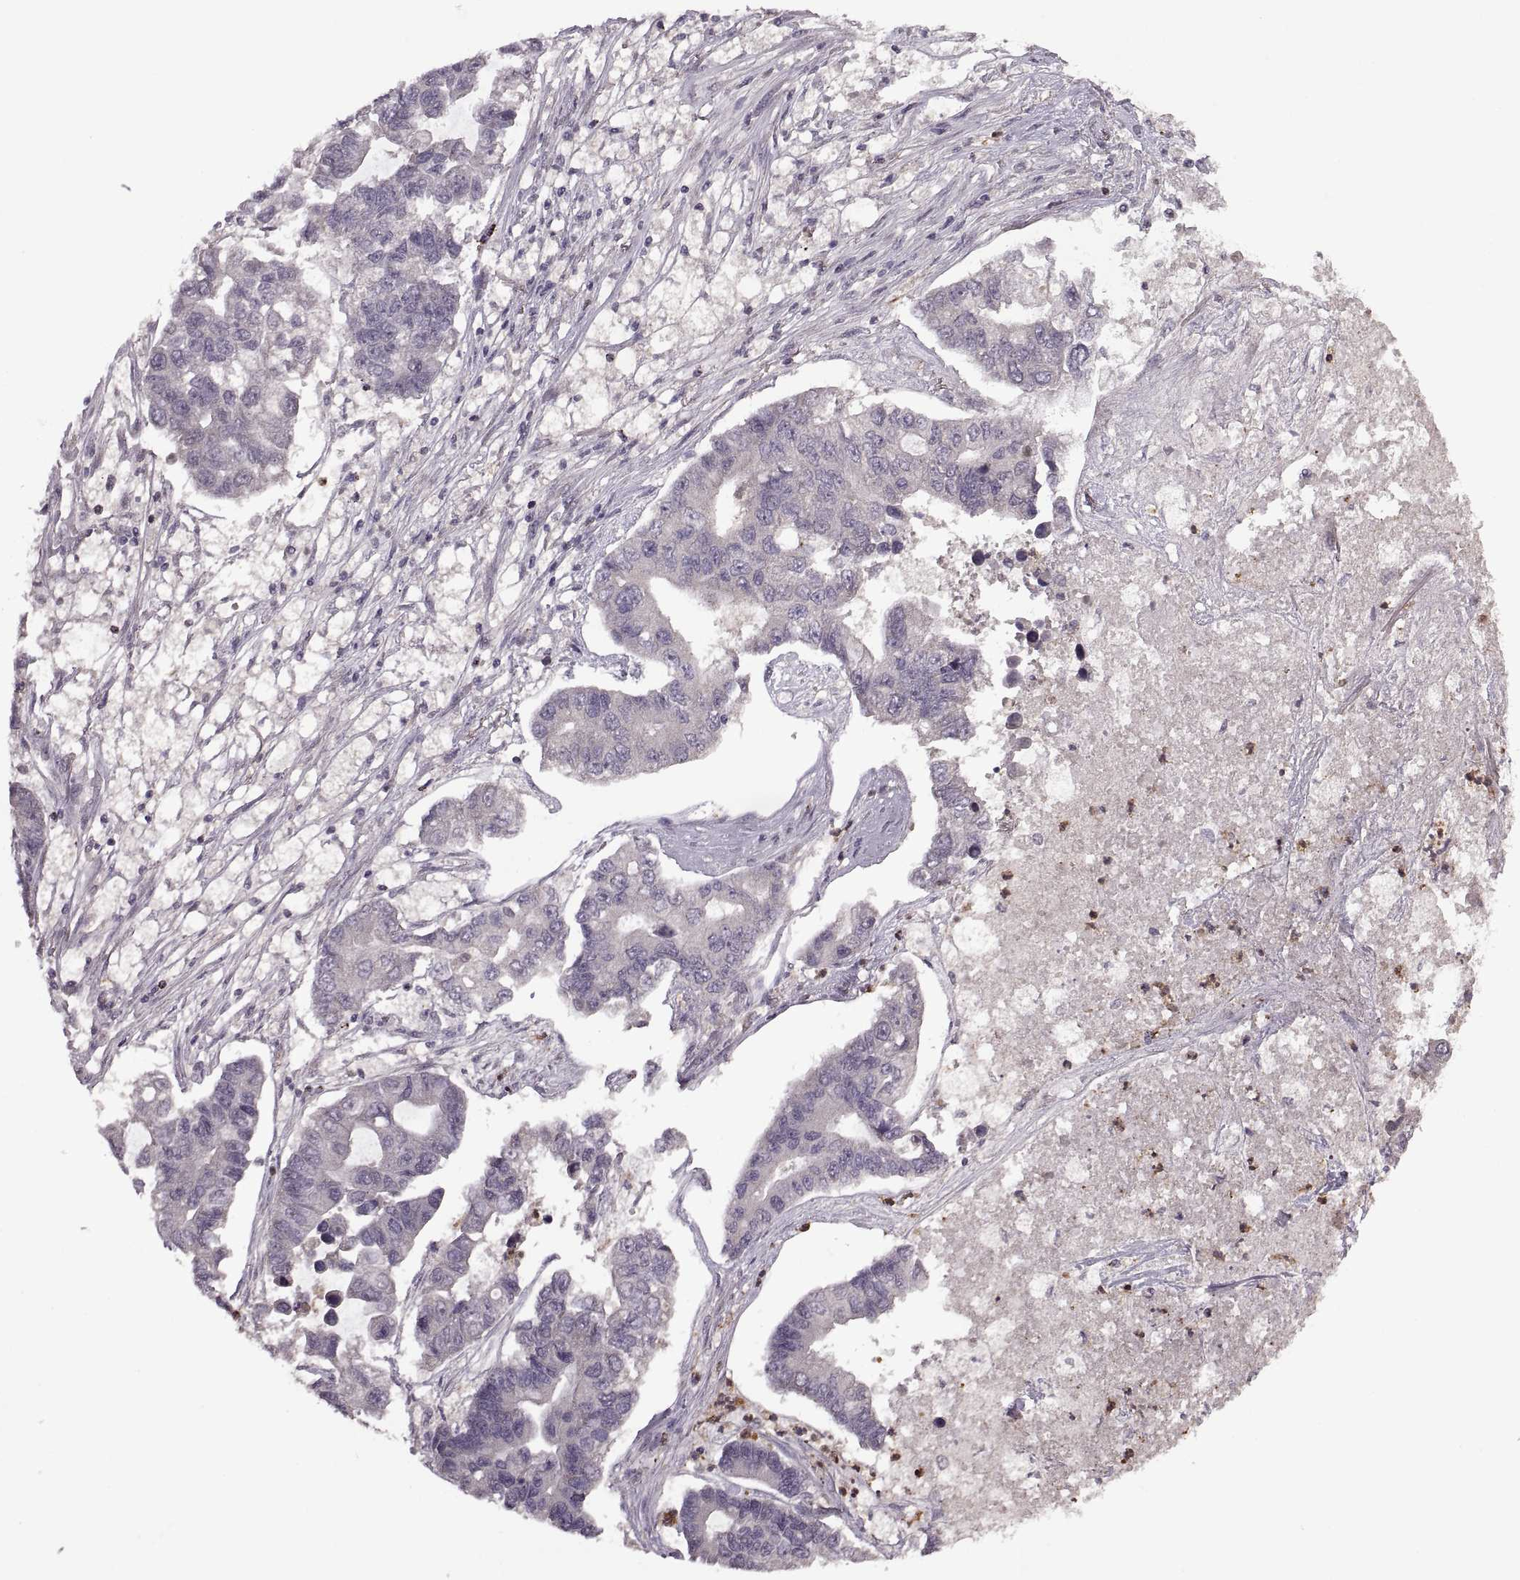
{"staining": {"intensity": "negative", "quantity": "none", "location": "none"}, "tissue": "lung cancer", "cell_type": "Tumor cells", "image_type": "cancer", "snomed": [{"axis": "morphology", "description": "Adenocarcinoma, NOS"}, {"axis": "topography", "description": "Bronchus"}, {"axis": "topography", "description": "Lung"}], "caption": "High power microscopy micrograph of an immunohistochemistry (IHC) micrograph of lung cancer, revealing no significant positivity in tumor cells.", "gene": "PIERCE1", "patient": {"sex": "female", "age": 51}}